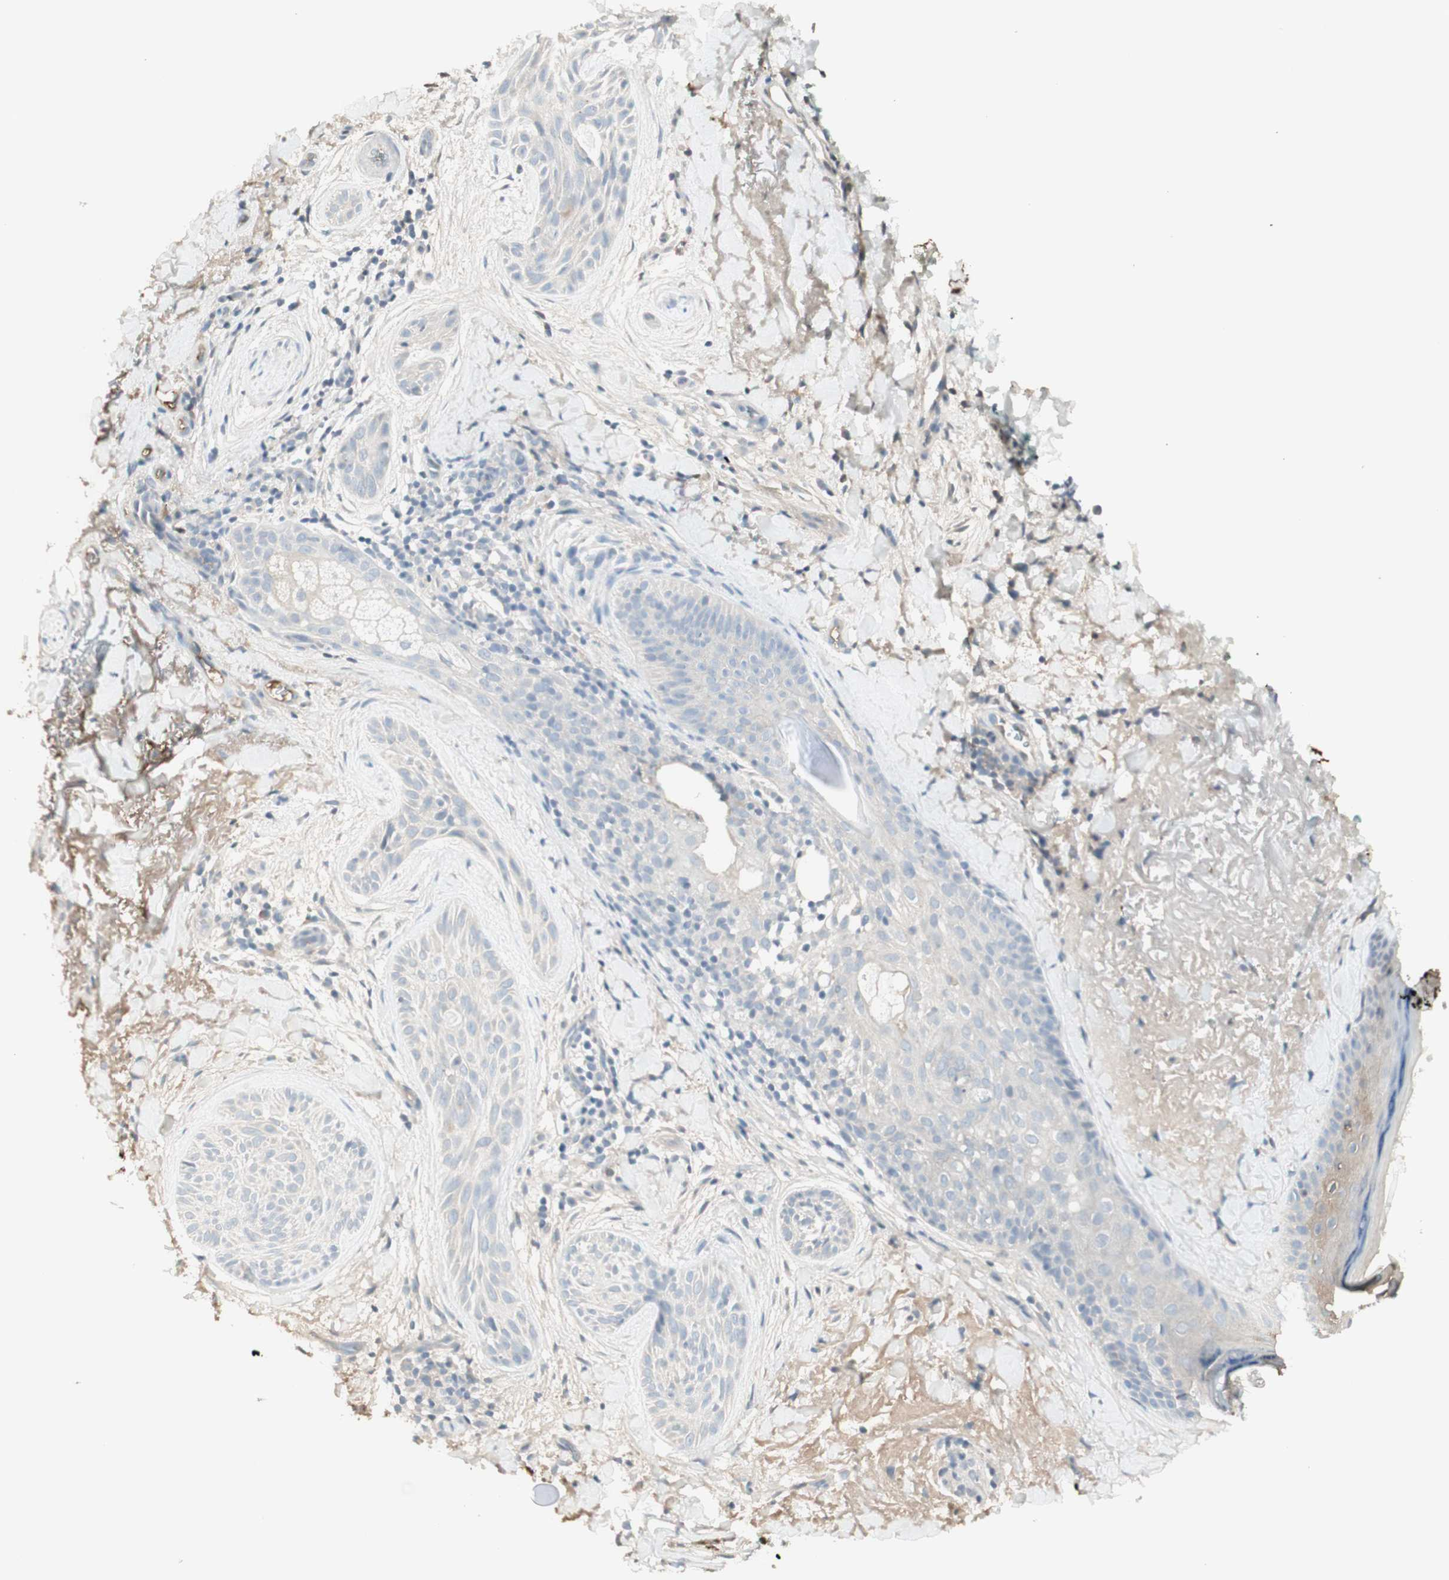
{"staining": {"intensity": "negative", "quantity": "none", "location": "none"}, "tissue": "skin cancer", "cell_type": "Tumor cells", "image_type": "cancer", "snomed": [{"axis": "morphology", "description": "Normal tissue, NOS"}, {"axis": "morphology", "description": "Basal cell carcinoma"}, {"axis": "topography", "description": "Skin"}], "caption": "High magnification brightfield microscopy of skin basal cell carcinoma stained with DAB (3,3'-diaminobenzidine) (brown) and counterstained with hematoxylin (blue): tumor cells show no significant staining.", "gene": "IFNG", "patient": {"sex": "female", "age": 71}}